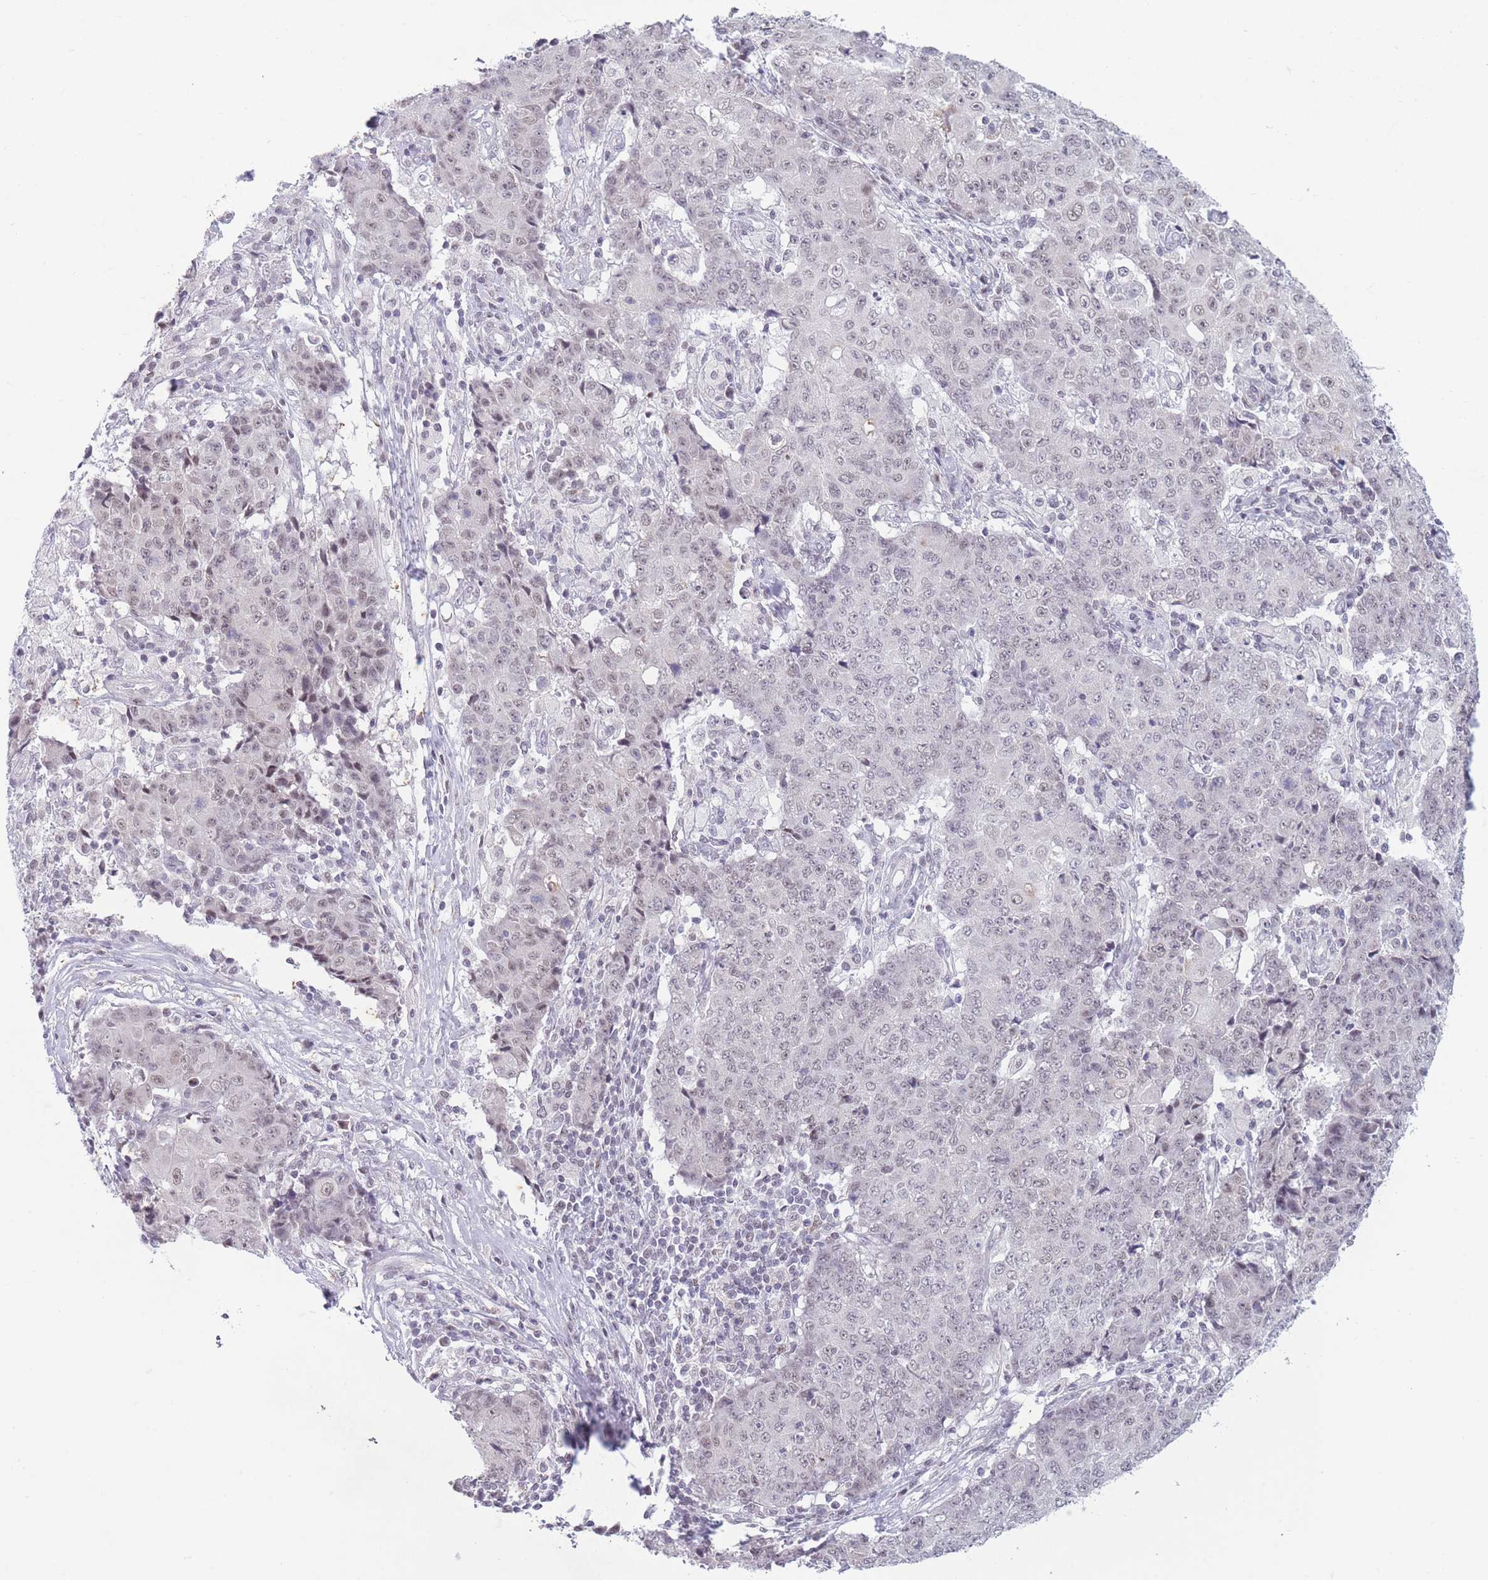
{"staining": {"intensity": "negative", "quantity": "none", "location": "none"}, "tissue": "ovarian cancer", "cell_type": "Tumor cells", "image_type": "cancer", "snomed": [{"axis": "morphology", "description": "Carcinoma, endometroid"}, {"axis": "topography", "description": "Ovary"}], "caption": "Ovarian cancer (endometroid carcinoma) was stained to show a protein in brown. There is no significant expression in tumor cells.", "gene": "ARID3B", "patient": {"sex": "female", "age": 42}}